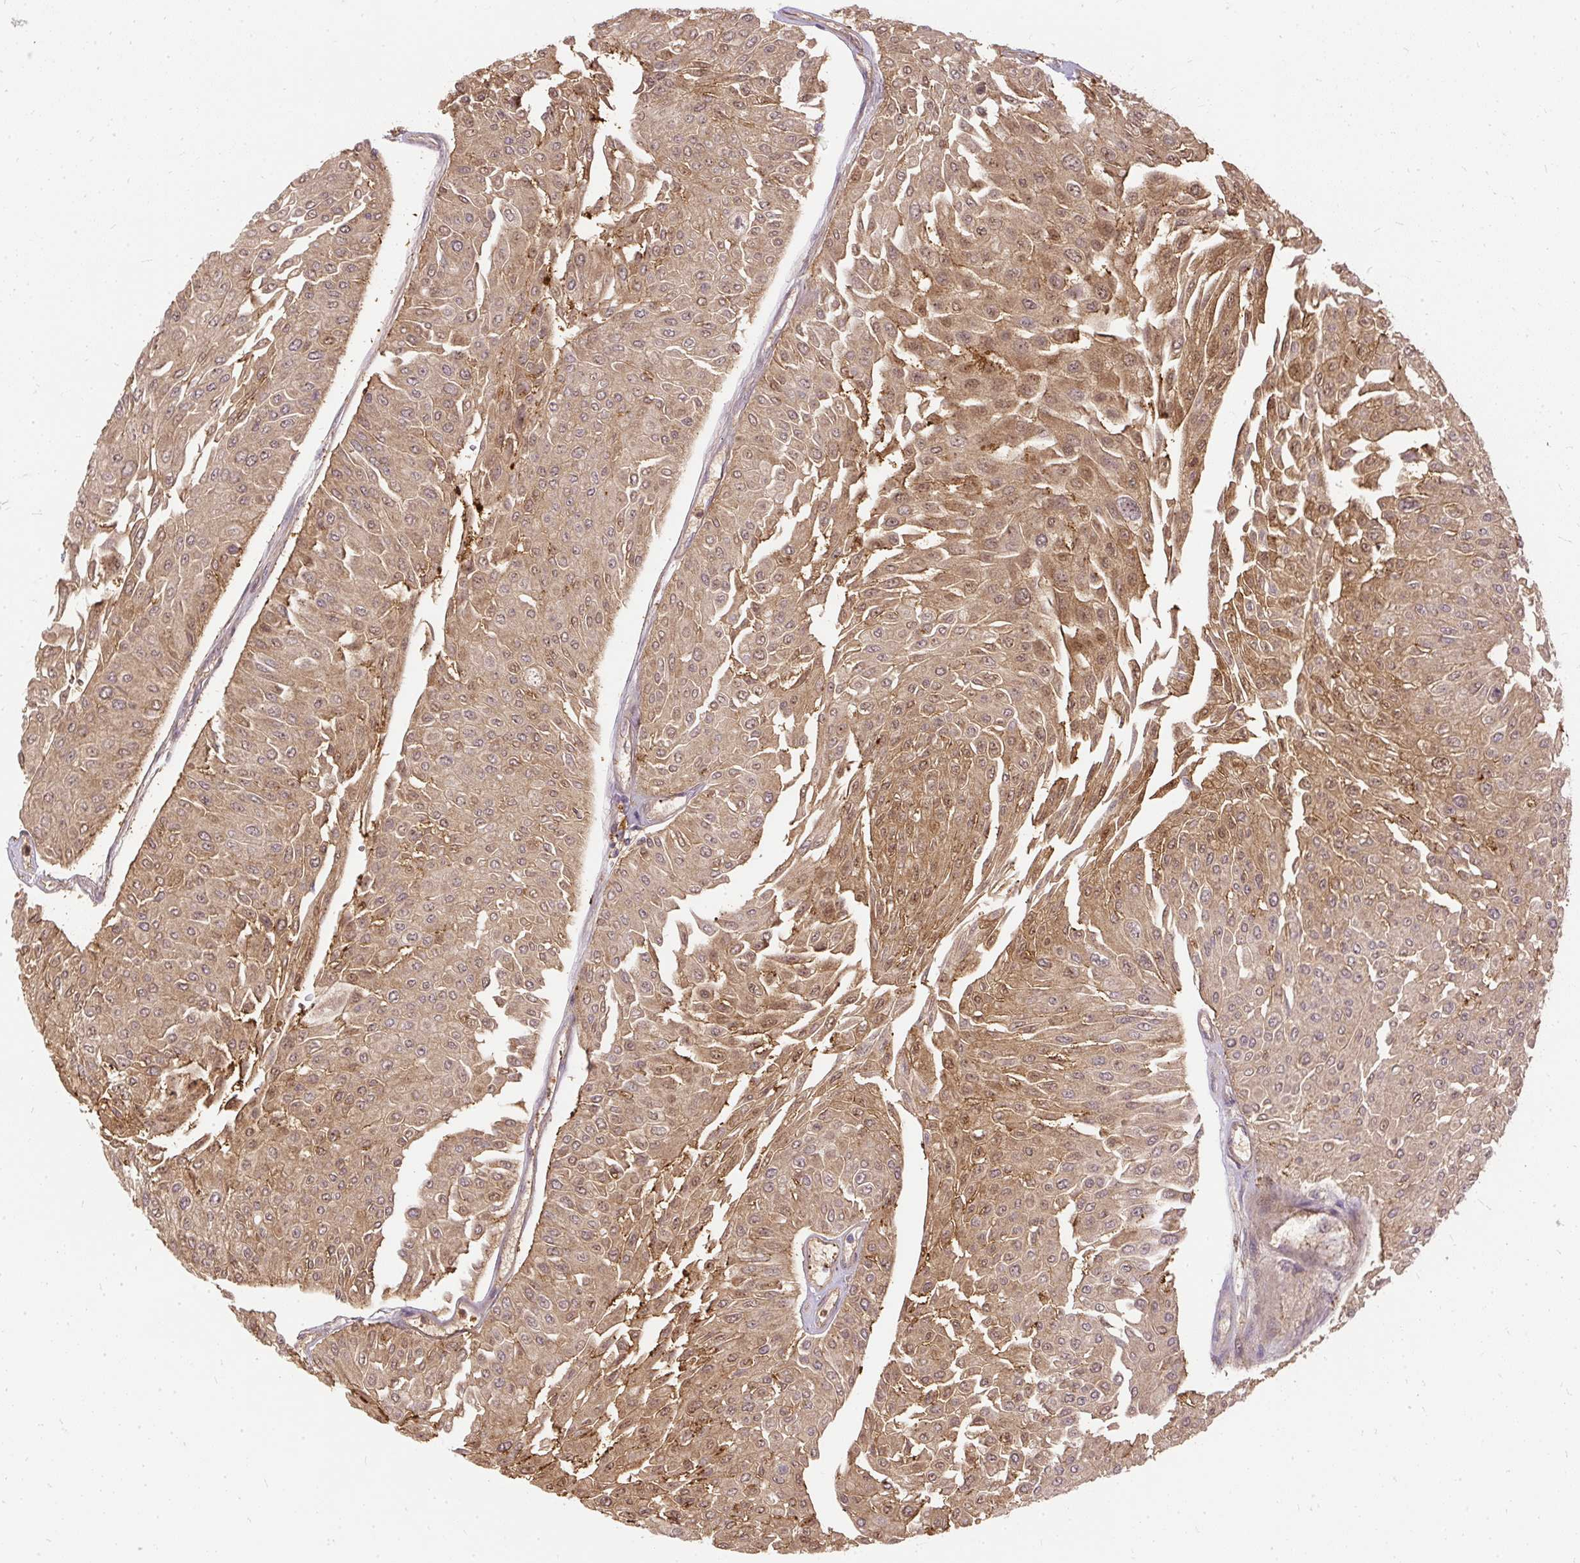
{"staining": {"intensity": "moderate", "quantity": ">75%", "location": "cytoplasmic/membranous,nuclear"}, "tissue": "urothelial cancer", "cell_type": "Tumor cells", "image_type": "cancer", "snomed": [{"axis": "morphology", "description": "Urothelial carcinoma, Low grade"}, {"axis": "topography", "description": "Urinary bladder"}], "caption": "Protein staining of low-grade urothelial carcinoma tissue reveals moderate cytoplasmic/membranous and nuclear staining in about >75% of tumor cells.", "gene": "AP5S1", "patient": {"sex": "male", "age": 67}}